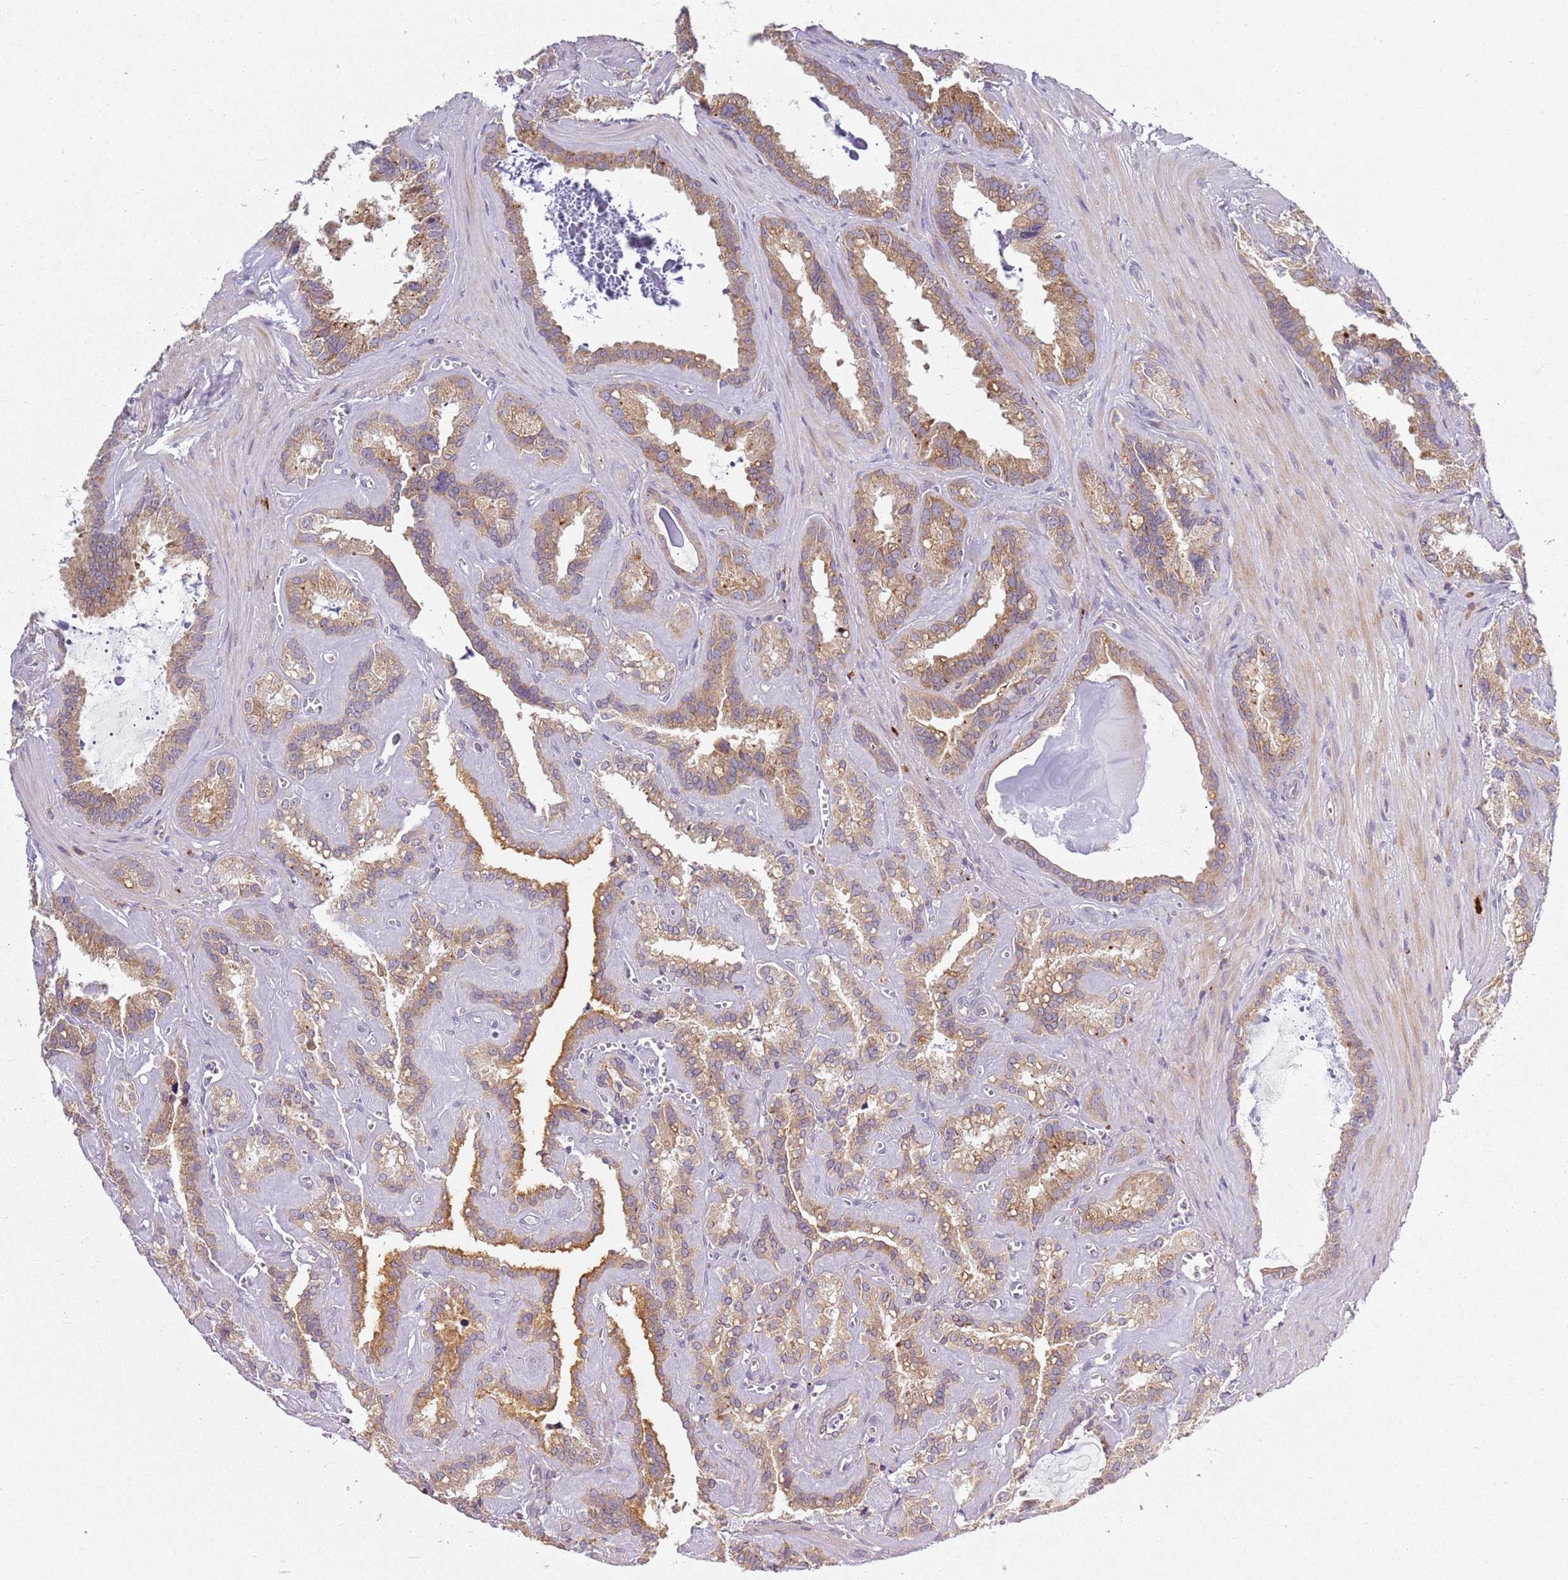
{"staining": {"intensity": "moderate", "quantity": ">75%", "location": "cytoplasmic/membranous"}, "tissue": "seminal vesicle", "cell_type": "Glandular cells", "image_type": "normal", "snomed": [{"axis": "morphology", "description": "Normal tissue, NOS"}, {"axis": "topography", "description": "Prostate"}, {"axis": "topography", "description": "Seminal veicle"}], "caption": "Protein staining of benign seminal vesicle displays moderate cytoplasmic/membranous positivity in about >75% of glandular cells. The protein is stained brown, and the nuclei are stained in blue (DAB IHC with brightfield microscopy, high magnification).", "gene": "RPS28", "patient": {"sex": "male", "age": 59}}